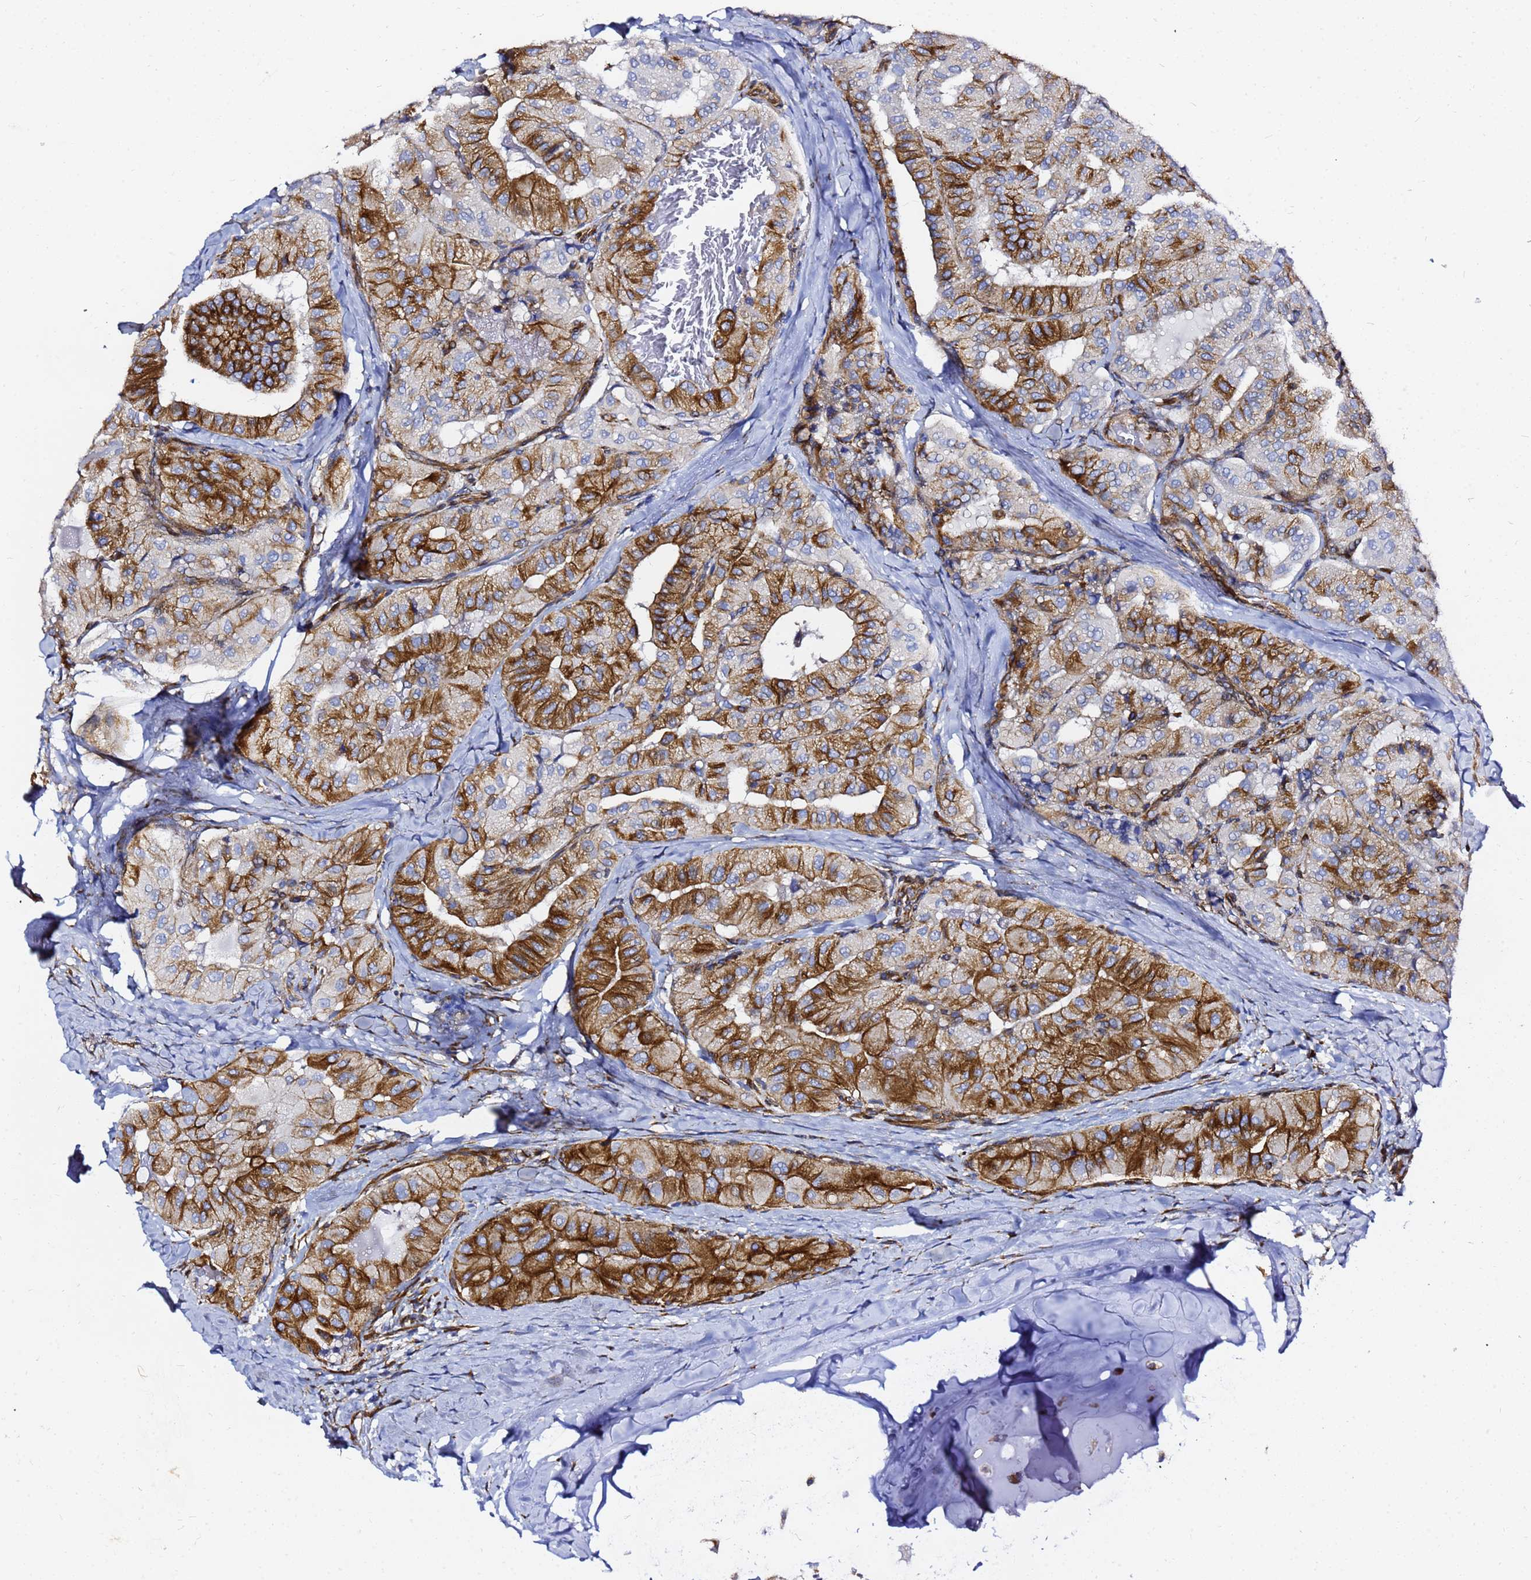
{"staining": {"intensity": "strong", "quantity": ">75%", "location": "cytoplasmic/membranous"}, "tissue": "thyroid cancer", "cell_type": "Tumor cells", "image_type": "cancer", "snomed": [{"axis": "morphology", "description": "Normal tissue, NOS"}, {"axis": "morphology", "description": "Papillary adenocarcinoma, NOS"}, {"axis": "topography", "description": "Thyroid gland"}], "caption": "Human thyroid cancer (papillary adenocarcinoma) stained with a brown dye displays strong cytoplasmic/membranous positive positivity in about >75% of tumor cells.", "gene": "TUBA8", "patient": {"sex": "female", "age": 59}}